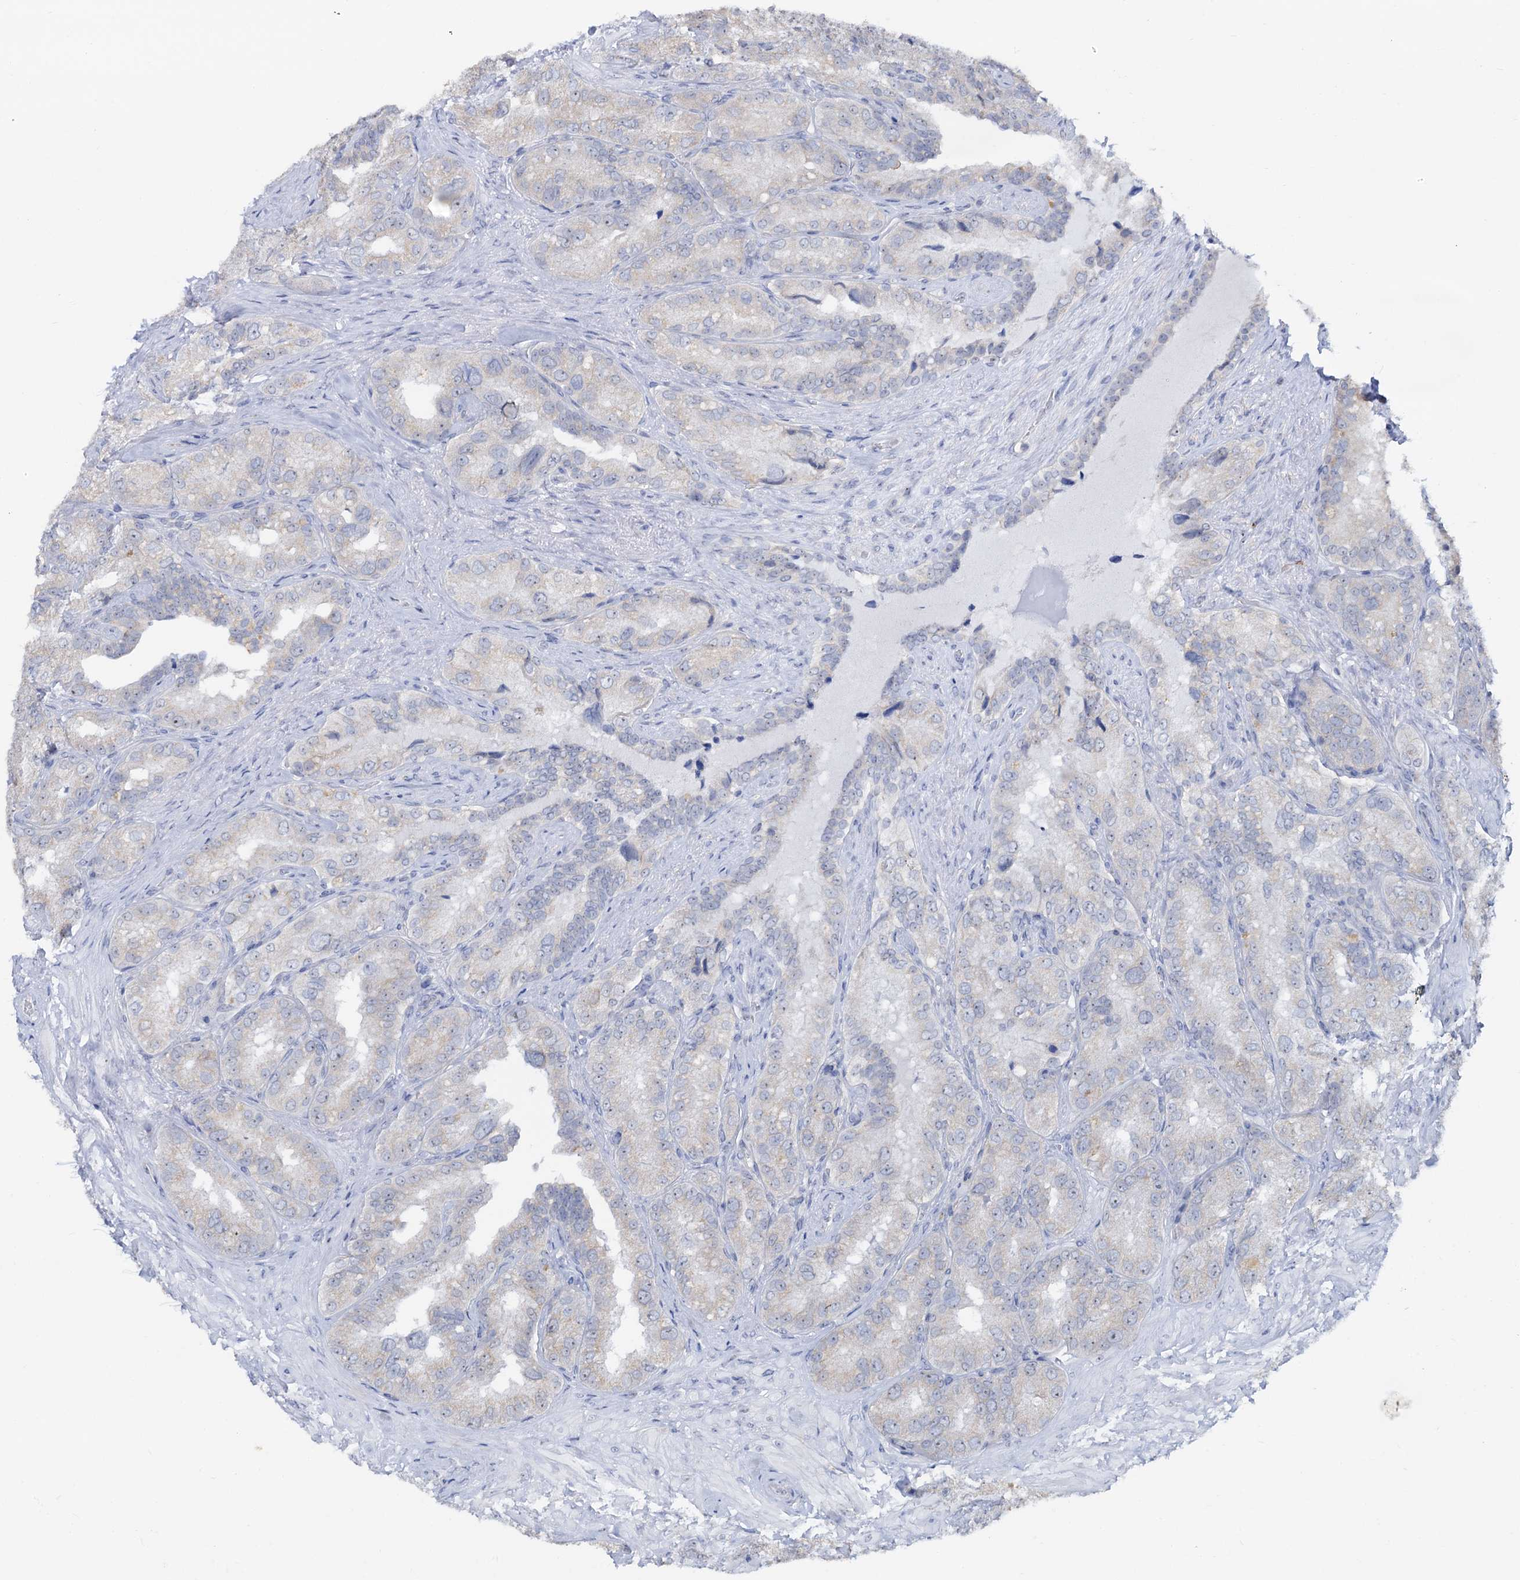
{"staining": {"intensity": "negative", "quantity": "none", "location": "none"}, "tissue": "seminal vesicle", "cell_type": "Glandular cells", "image_type": "normal", "snomed": [{"axis": "morphology", "description": "Normal tissue, NOS"}, {"axis": "topography", "description": "Seminal veicle"}, {"axis": "topography", "description": "Peripheral nerve tissue"}], "caption": "IHC micrograph of normal seminal vesicle: human seminal vesicle stained with DAB (3,3'-diaminobenzidine) demonstrates no significant protein staining in glandular cells.", "gene": "C2CD3", "patient": {"sex": "male", "age": 67}}